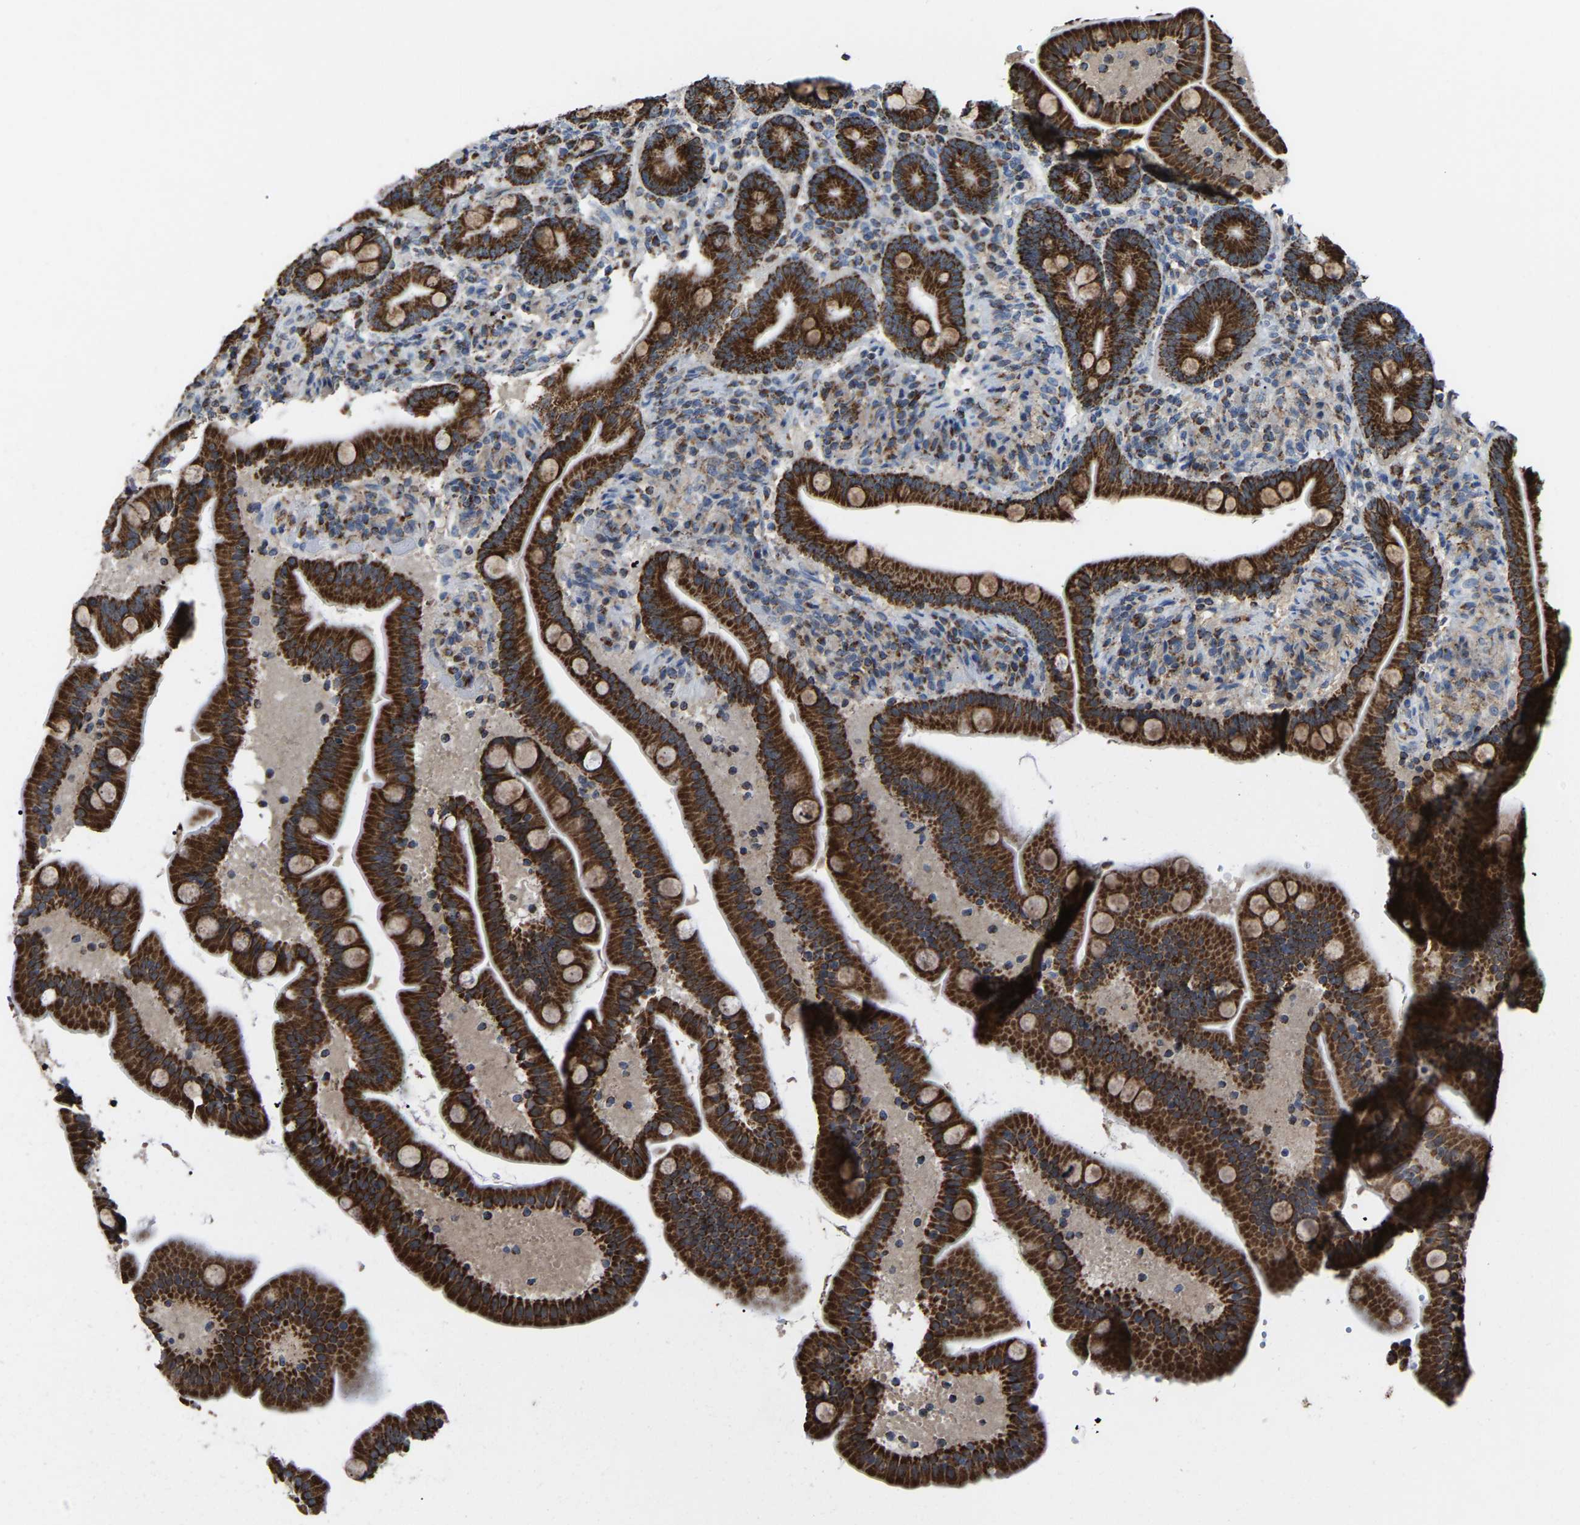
{"staining": {"intensity": "strong", "quantity": ">75%", "location": "cytoplasmic/membranous"}, "tissue": "duodenum", "cell_type": "Glandular cells", "image_type": "normal", "snomed": [{"axis": "morphology", "description": "Normal tissue, NOS"}, {"axis": "topography", "description": "Duodenum"}], "caption": "Immunohistochemical staining of unremarkable human duodenum displays high levels of strong cytoplasmic/membranous staining in approximately >75% of glandular cells. The protein is shown in brown color, while the nuclei are stained blue.", "gene": "CANT1", "patient": {"sex": "male", "age": 54}}